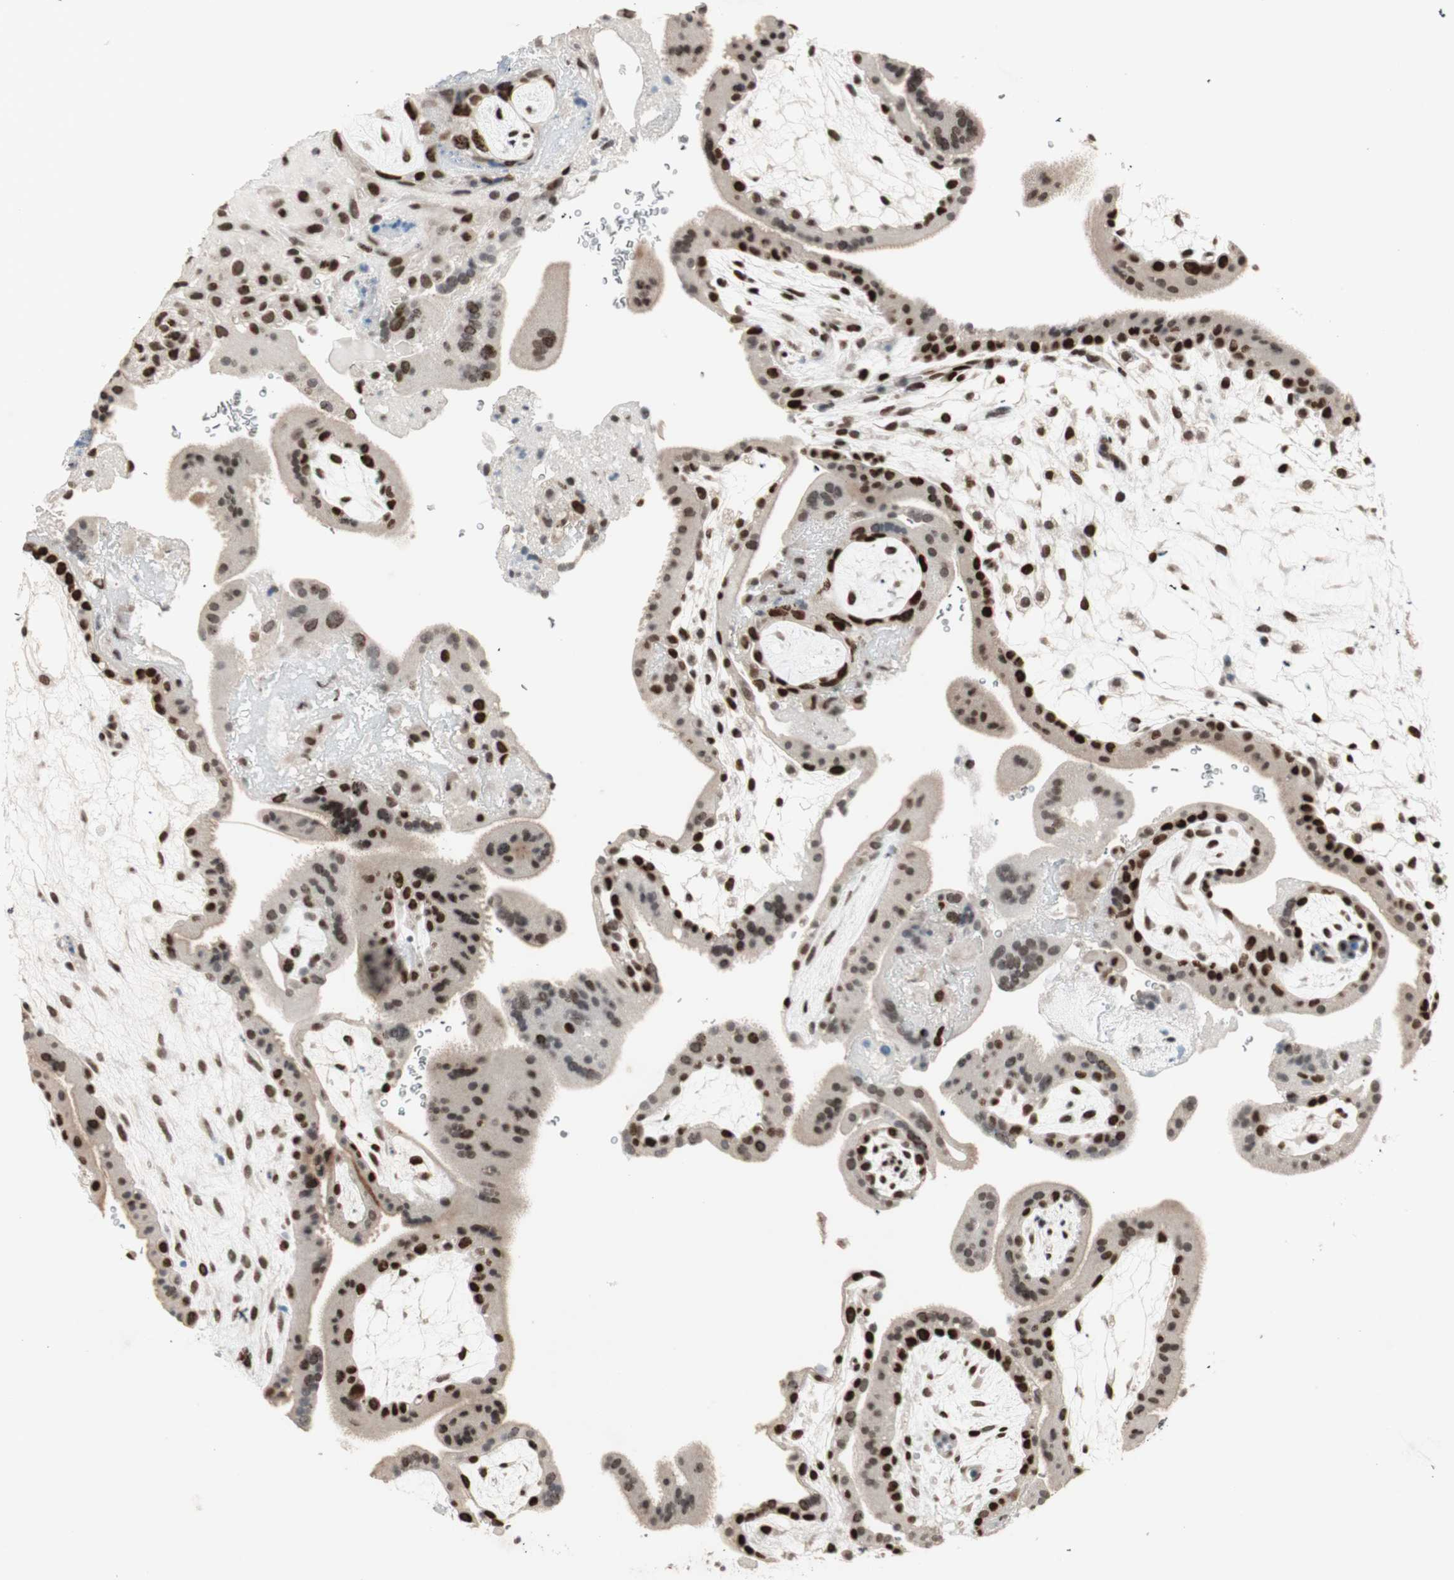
{"staining": {"intensity": "strong", "quantity": ">75%", "location": "nuclear"}, "tissue": "placenta", "cell_type": "Decidual cells", "image_type": "normal", "snomed": [{"axis": "morphology", "description": "Normal tissue, NOS"}, {"axis": "topography", "description": "Placenta"}], "caption": "IHC staining of unremarkable placenta, which reveals high levels of strong nuclear positivity in approximately >75% of decidual cells indicating strong nuclear protein expression. The staining was performed using DAB (3,3'-diaminobenzidine) (brown) for protein detection and nuclei were counterstained in hematoxylin (blue).", "gene": "MDC1", "patient": {"sex": "female", "age": 19}}